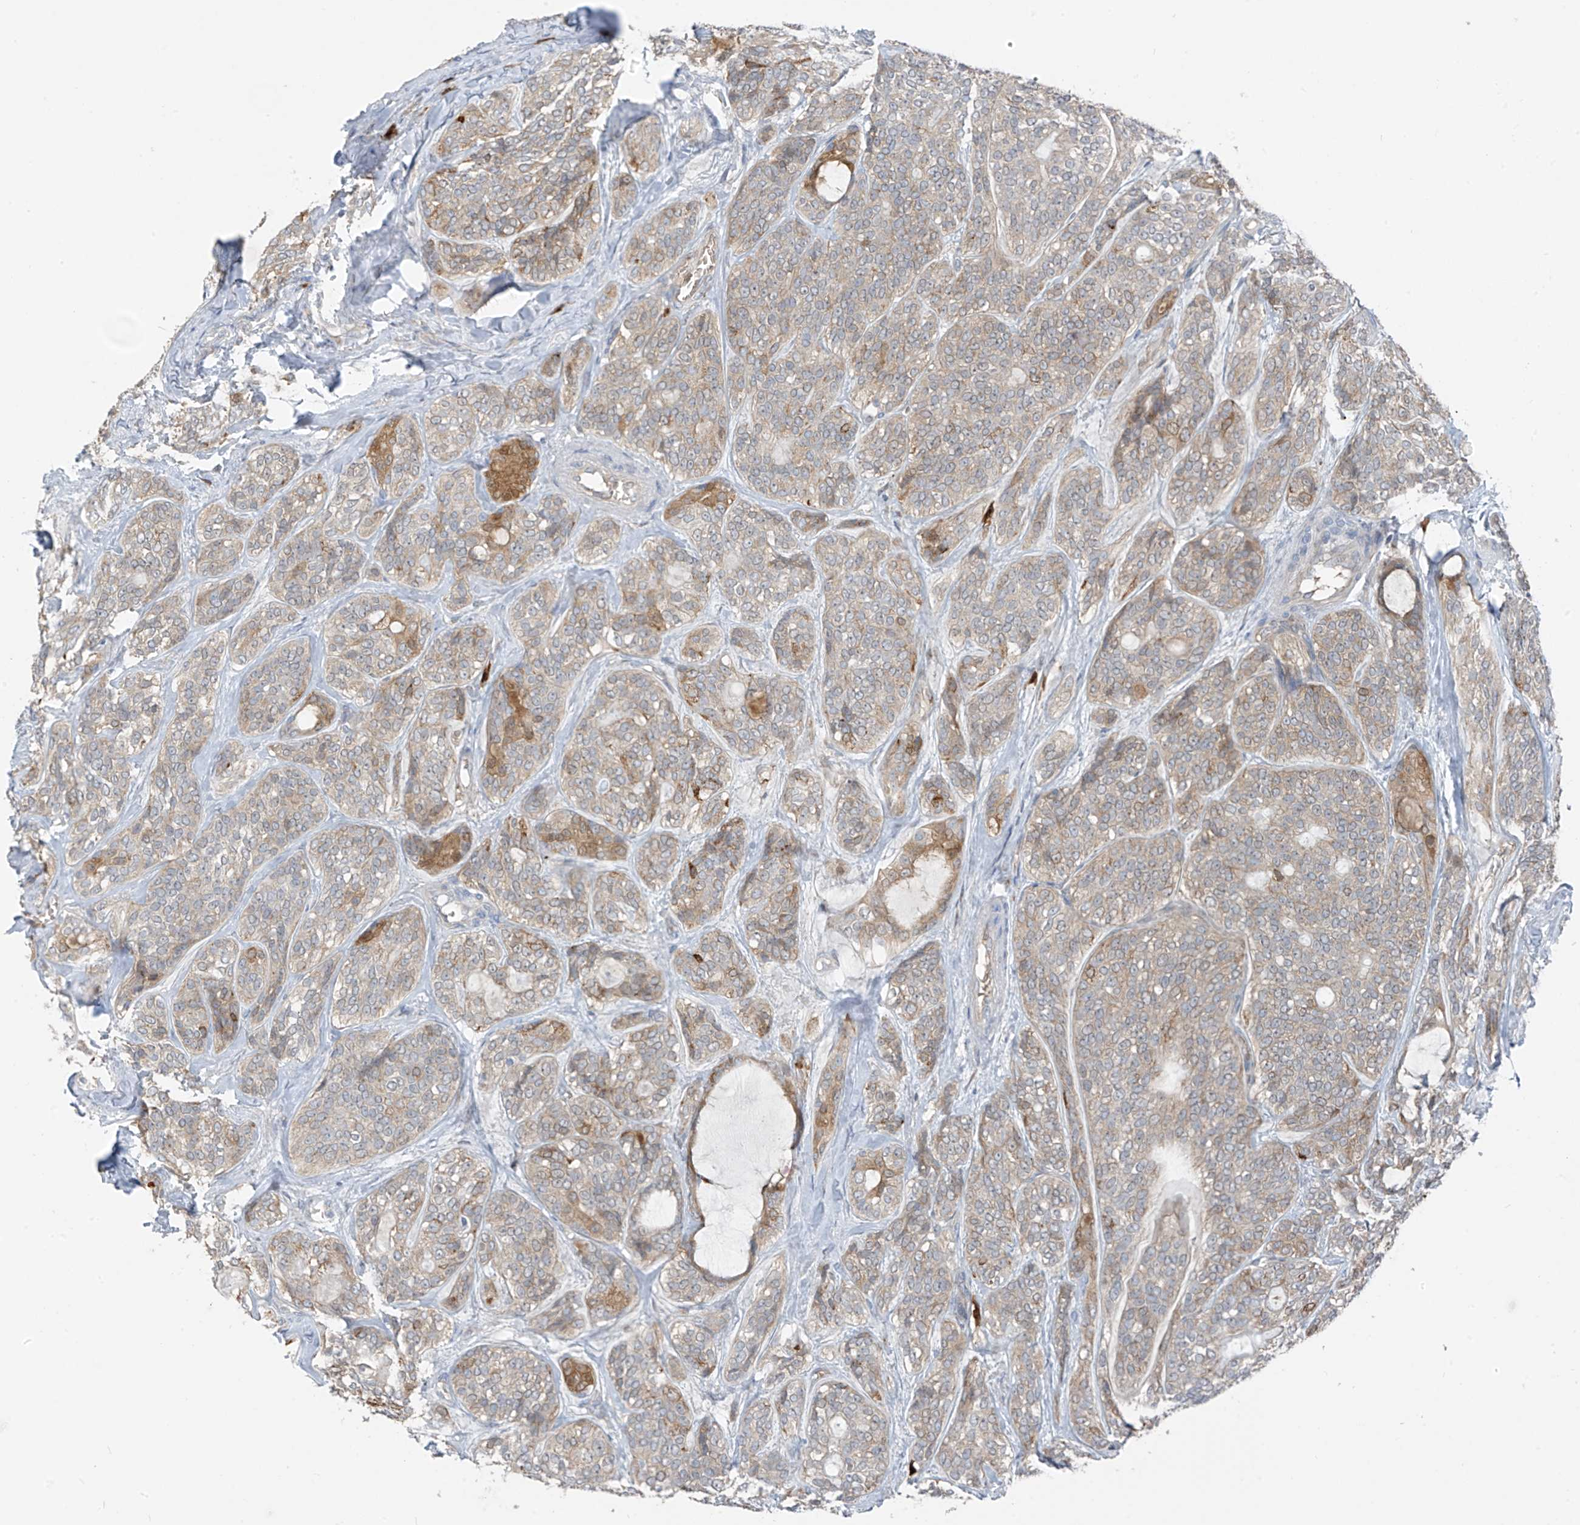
{"staining": {"intensity": "moderate", "quantity": "<25%", "location": "cytoplasmic/membranous"}, "tissue": "head and neck cancer", "cell_type": "Tumor cells", "image_type": "cancer", "snomed": [{"axis": "morphology", "description": "Adenocarcinoma, NOS"}, {"axis": "topography", "description": "Head-Neck"}], "caption": "Protein analysis of head and neck cancer (adenocarcinoma) tissue exhibits moderate cytoplasmic/membranous staining in approximately <25% of tumor cells.", "gene": "SLC12A6", "patient": {"sex": "male", "age": 66}}